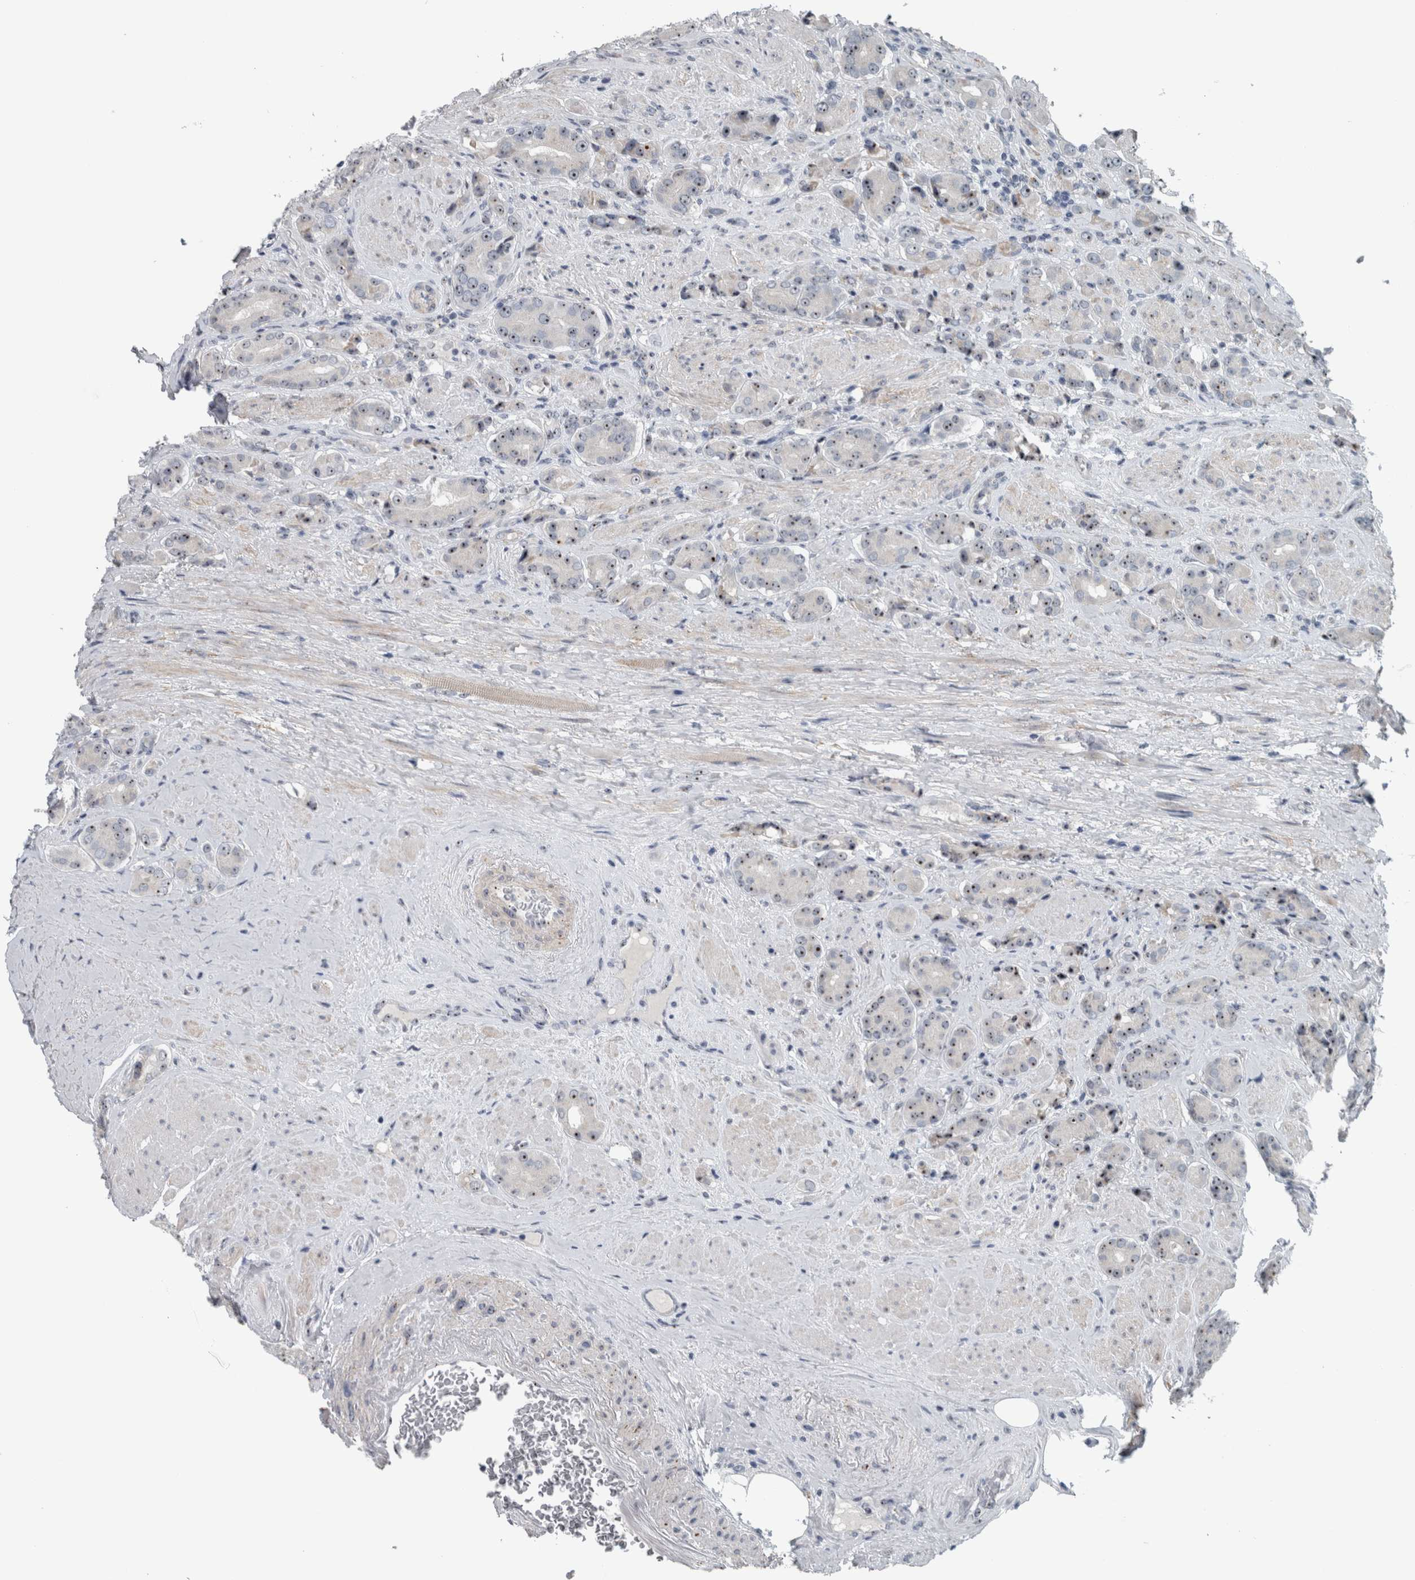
{"staining": {"intensity": "weak", "quantity": "25%-75%", "location": "nuclear"}, "tissue": "prostate cancer", "cell_type": "Tumor cells", "image_type": "cancer", "snomed": [{"axis": "morphology", "description": "Adenocarcinoma, High grade"}, {"axis": "topography", "description": "Prostate"}], "caption": "This histopathology image reveals prostate high-grade adenocarcinoma stained with immunohistochemistry to label a protein in brown. The nuclear of tumor cells show weak positivity for the protein. Nuclei are counter-stained blue.", "gene": "UTP6", "patient": {"sex": "male", "age": 71}}